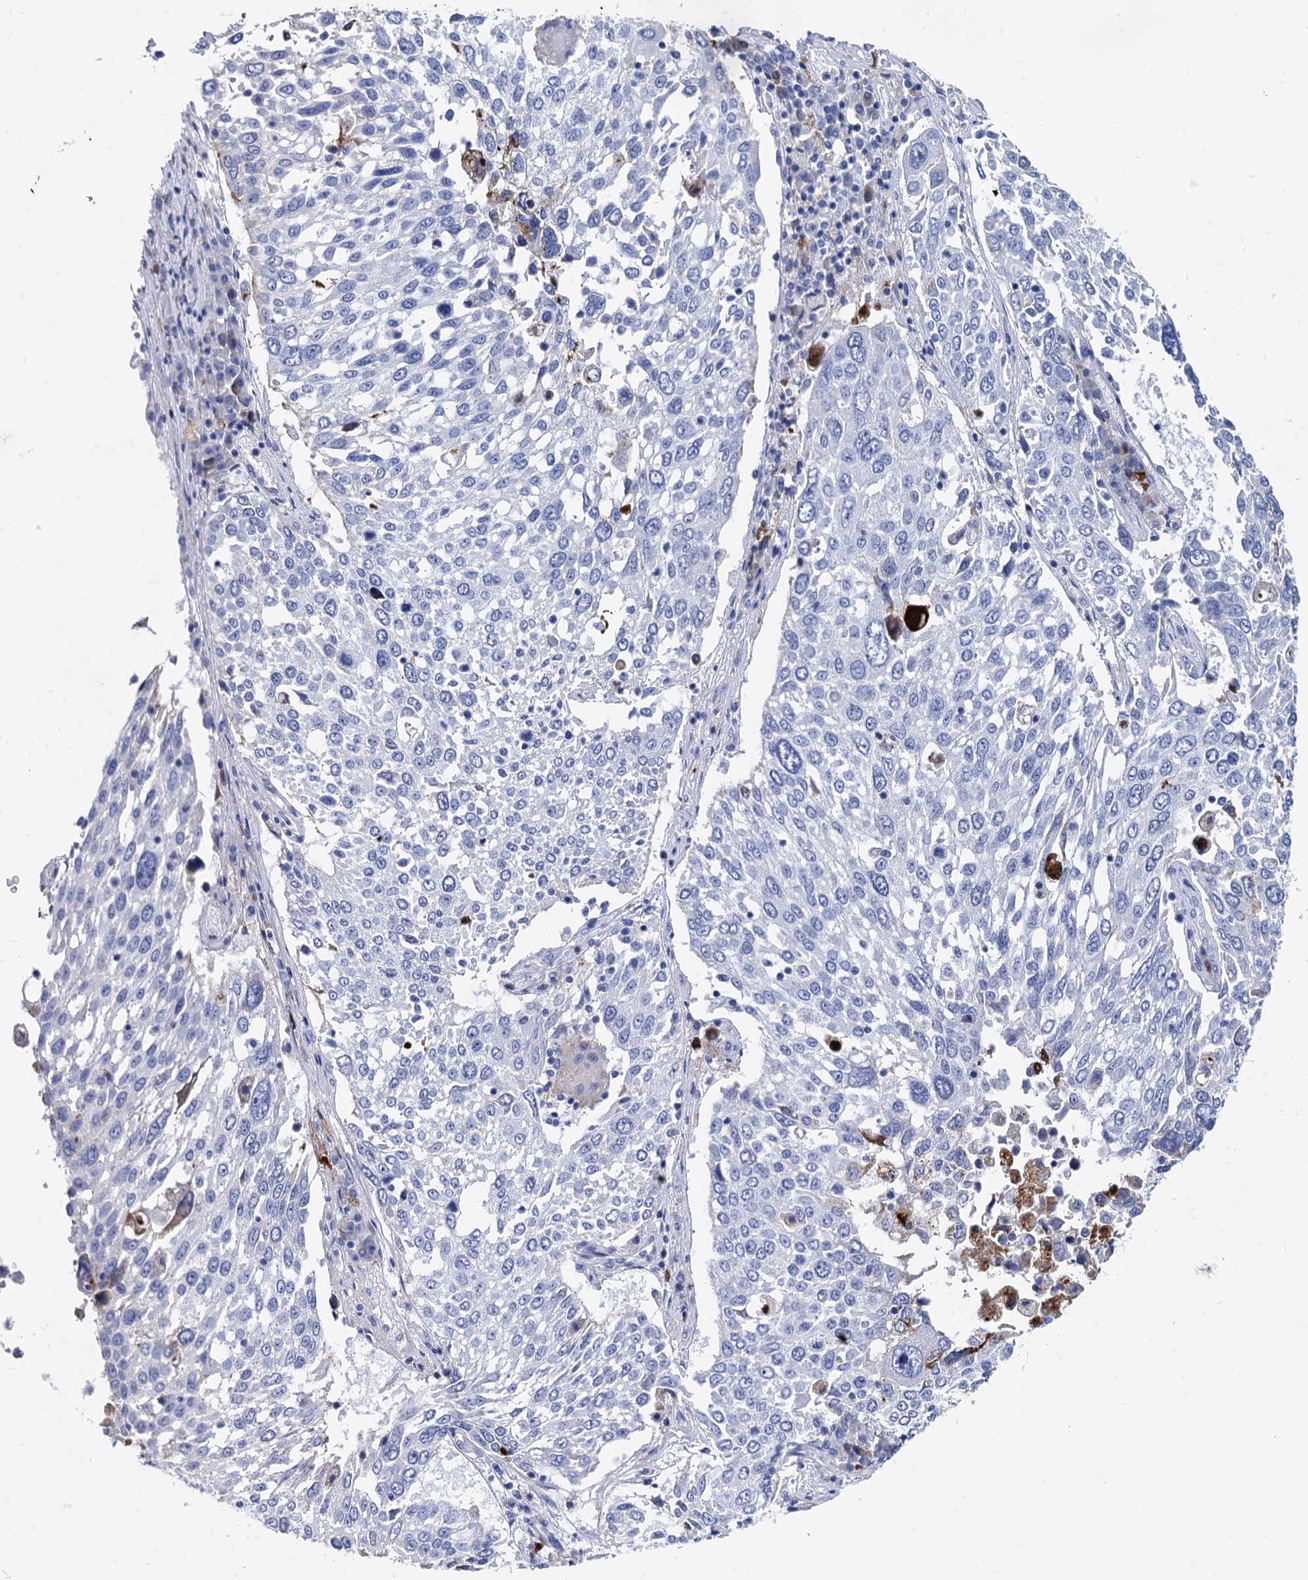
{"staining": {"intensity": "negative", "quantity": "none", "location": "none"}, "tissue": "lung cancer", "cell_type": "Tumor cells", "image_type": "cancer", "snomed": [{"axis": "morphology", "description": "Squamous cell carcinoma, NOS"}, {"axis": "topography", "description": "Lung"}], "caption": "Tumor cells show no significant staining in lung cancer (squamous cell carcinoma).", "gene": "APOD", "patient": {"sex": "male", "age": 65}}